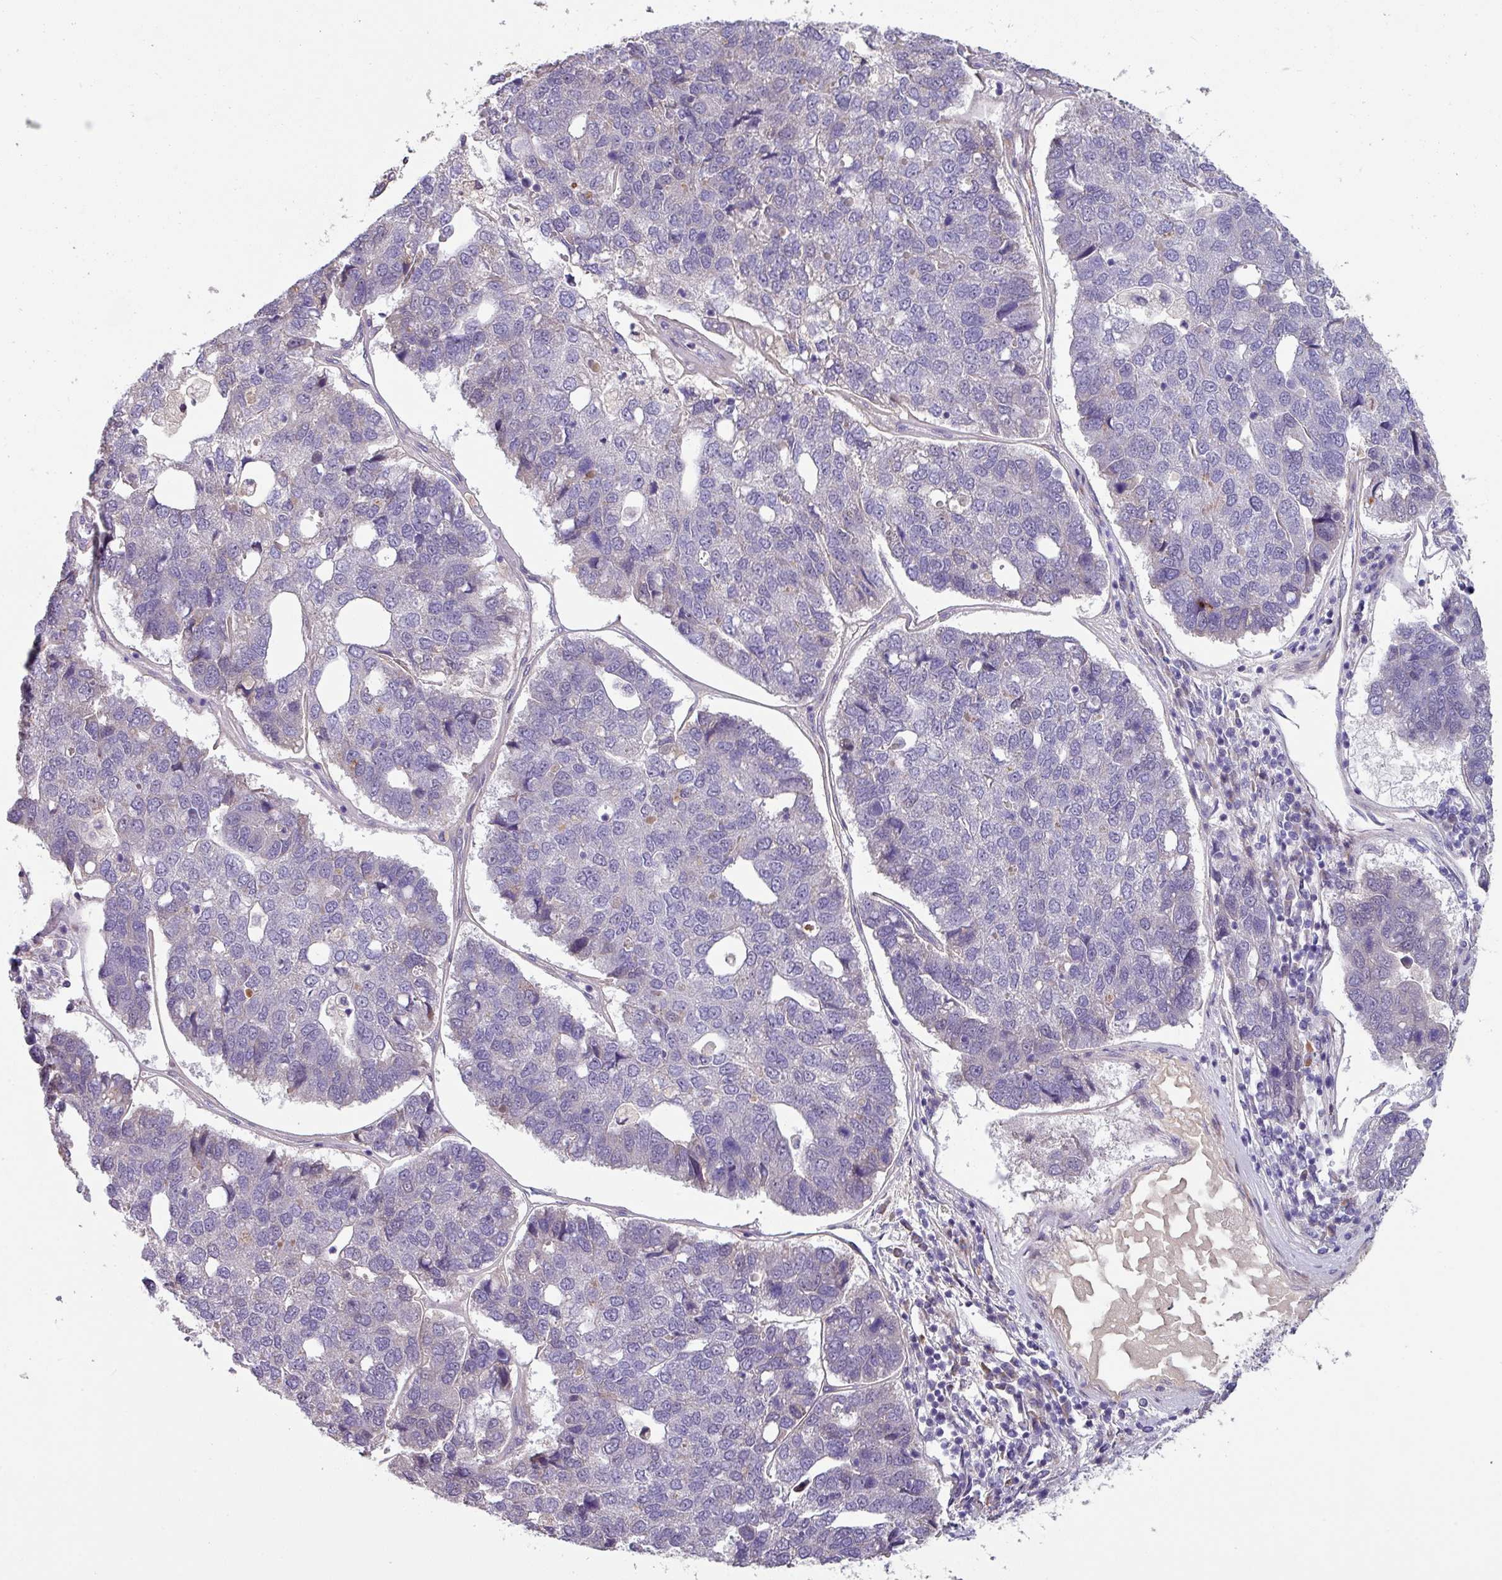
{"staining": {"intensity": "negative", "quantity": "none", "location": "none"}, "tissue": "pancreatic cancer", "cell_type": "Tumor cells", "image_type": "cancer", "snomed": [{"axis": "morphology", "description": "Adenocarcinoma, NOS"}, {"axis": "topography", "description": "Pancreas"}], "caption": "Adenocarcinoma (pancreatic) was stained to show a protein in brown. There is no significant positivity in tumor cells.", "gene": "KLHL3", "patient": {"sex": "female", "age": 61}}